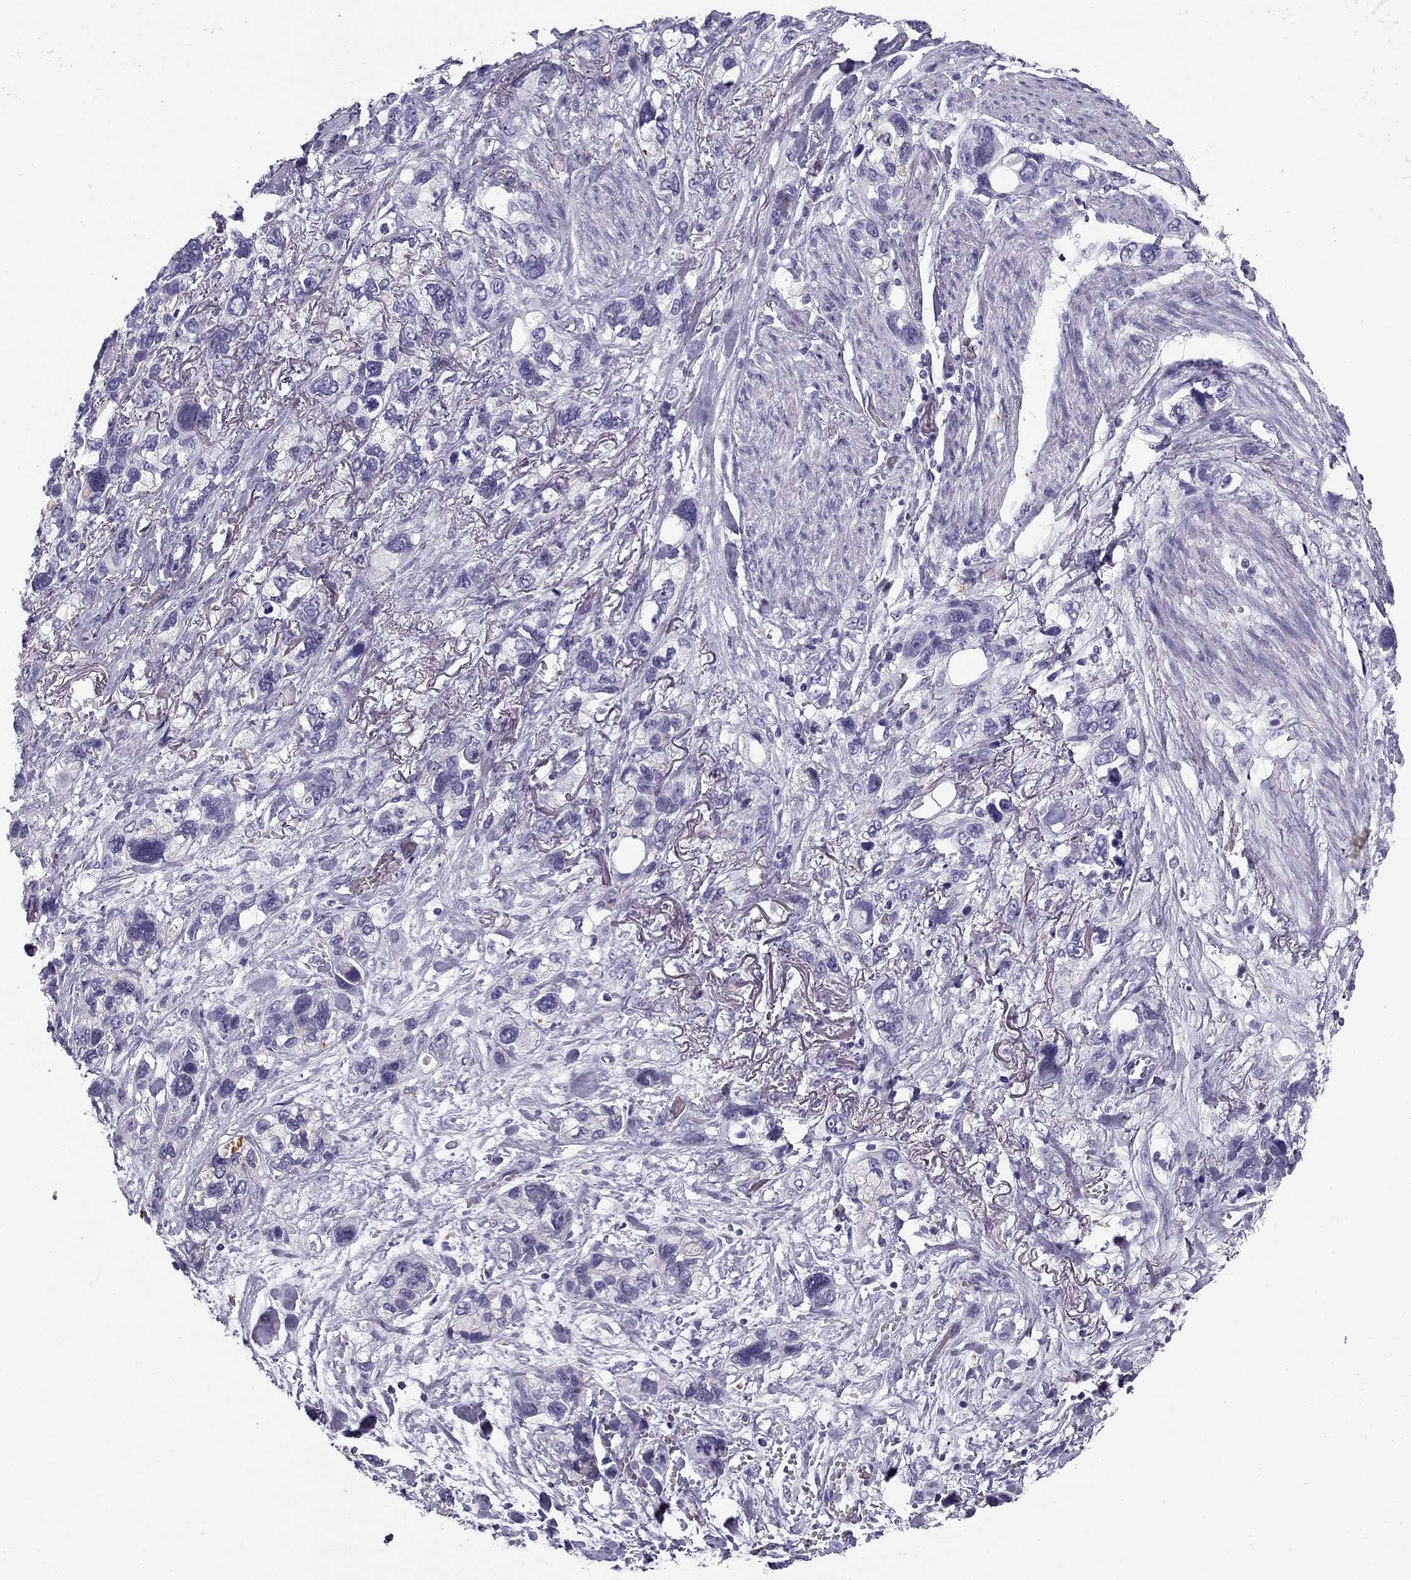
{"staining": {"intensity": "negative", "quantity": "none", "location": "none"}, "tissue": "stomach cancer", "cell_type": "Tumor cells", "image_type": "cancer", "snomed": [{"axis": "morphology", "description": "Adenocarcinoma, NOS"}, {"axis": "topography", "description": "Stomach, upper"}], "caption": "Stomach cancer (adenocarcinoma) stained for a protein using IHC displays no staining tumor cells.", "gene": "MC5R", "patient": {"sex": "female", "age": 81}}